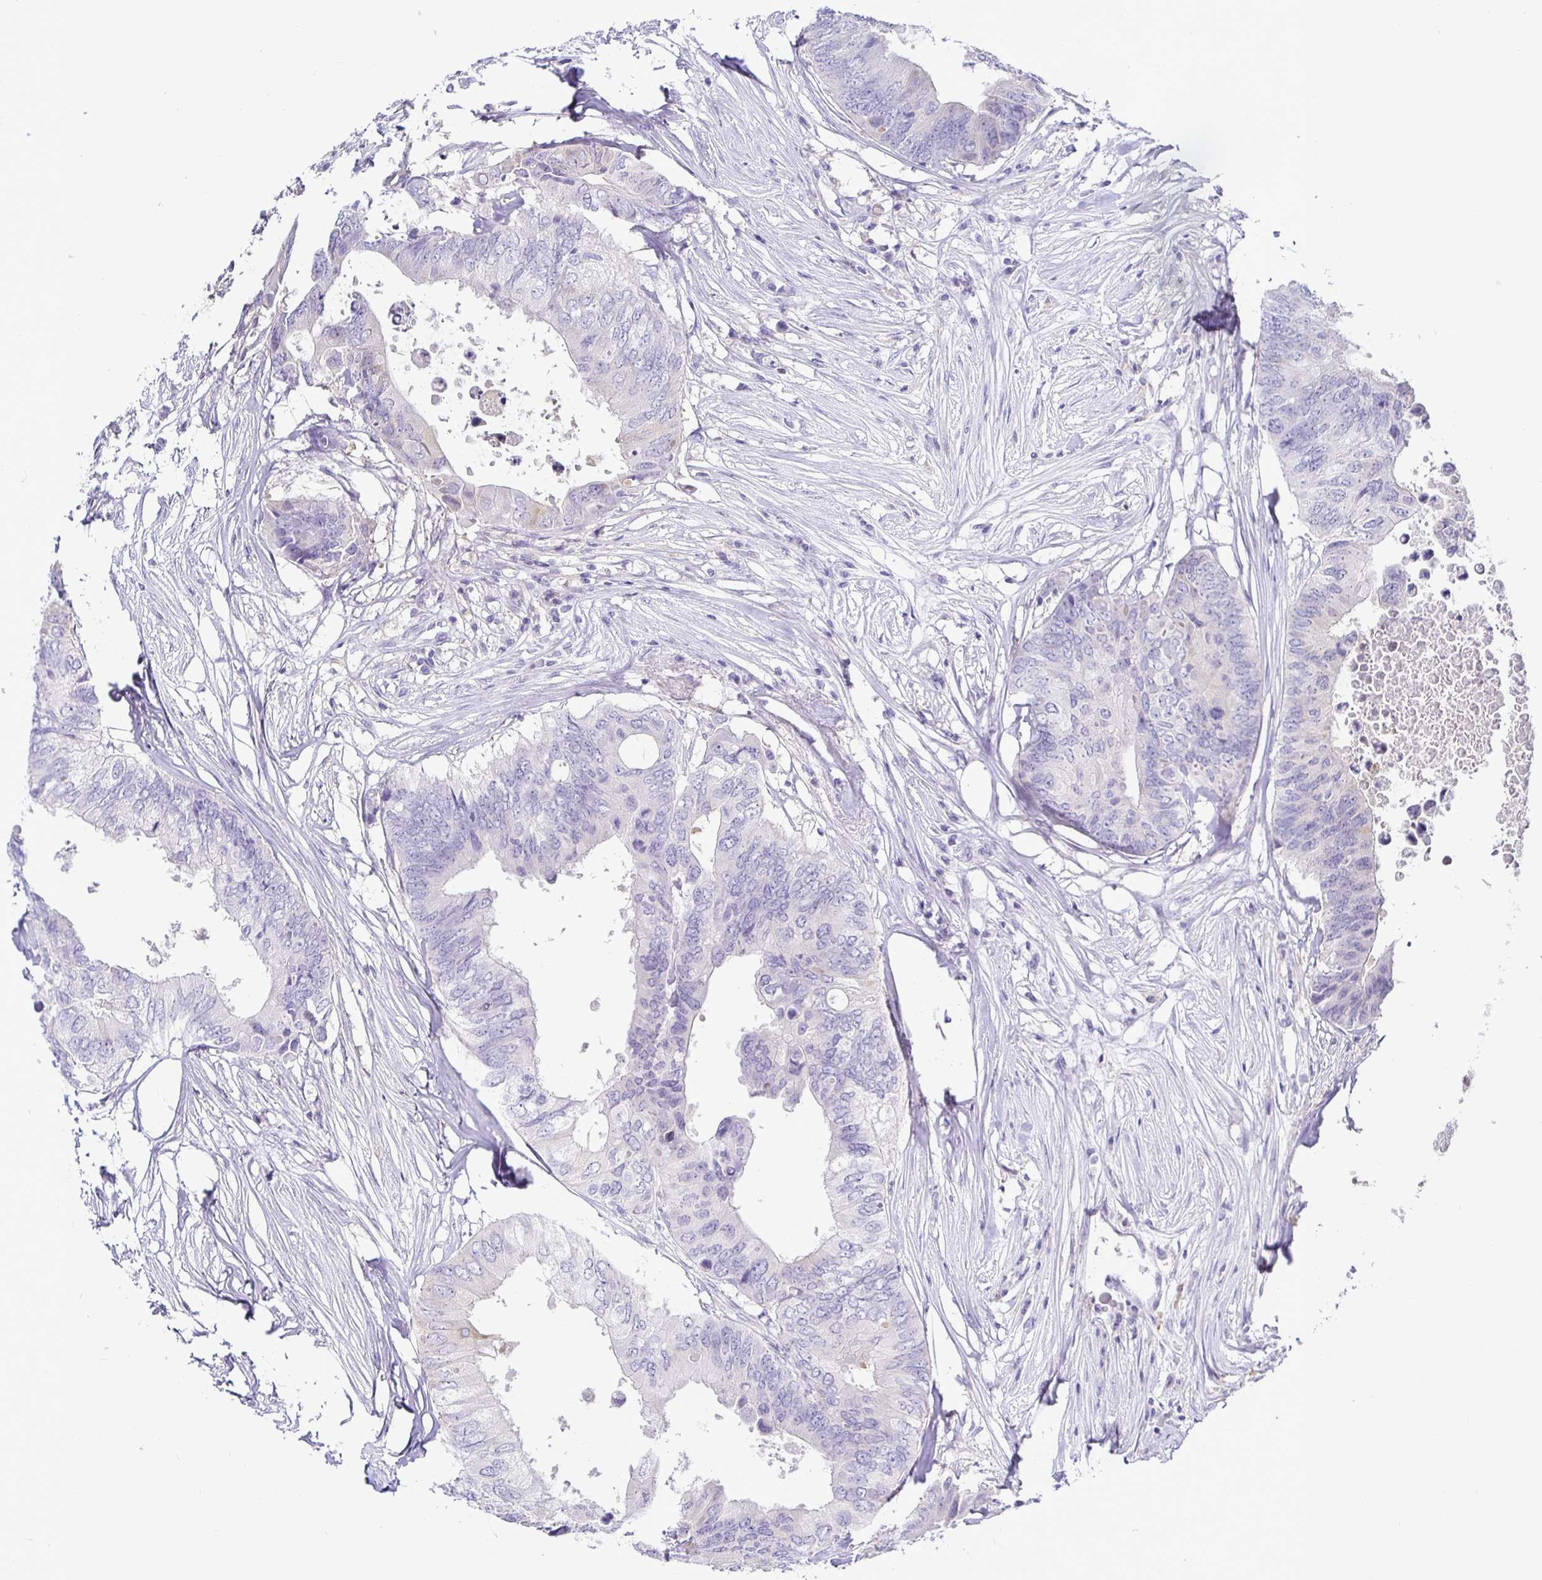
{"staining": {"intensity": "negative", "quantity": "none", "location": "none"}, "tissue": "colorectal cancer", "cell_type": "Tumor cells", "image_type": "cancer", "snomed": [{"axis": "morphology", "description": "Adenocarcinoma, NOS"}, {"axis": "topography", "description": "Colon"}], "caption": "IHC photomicrograph of neoplastic tissue: human colorectal cancer (adenocarcinoma) stained with DAB demonstrates no significant protein positivity in tumor cells.", "gene": "SIRPA", "patient": {"sex": "male", "age": 71}}